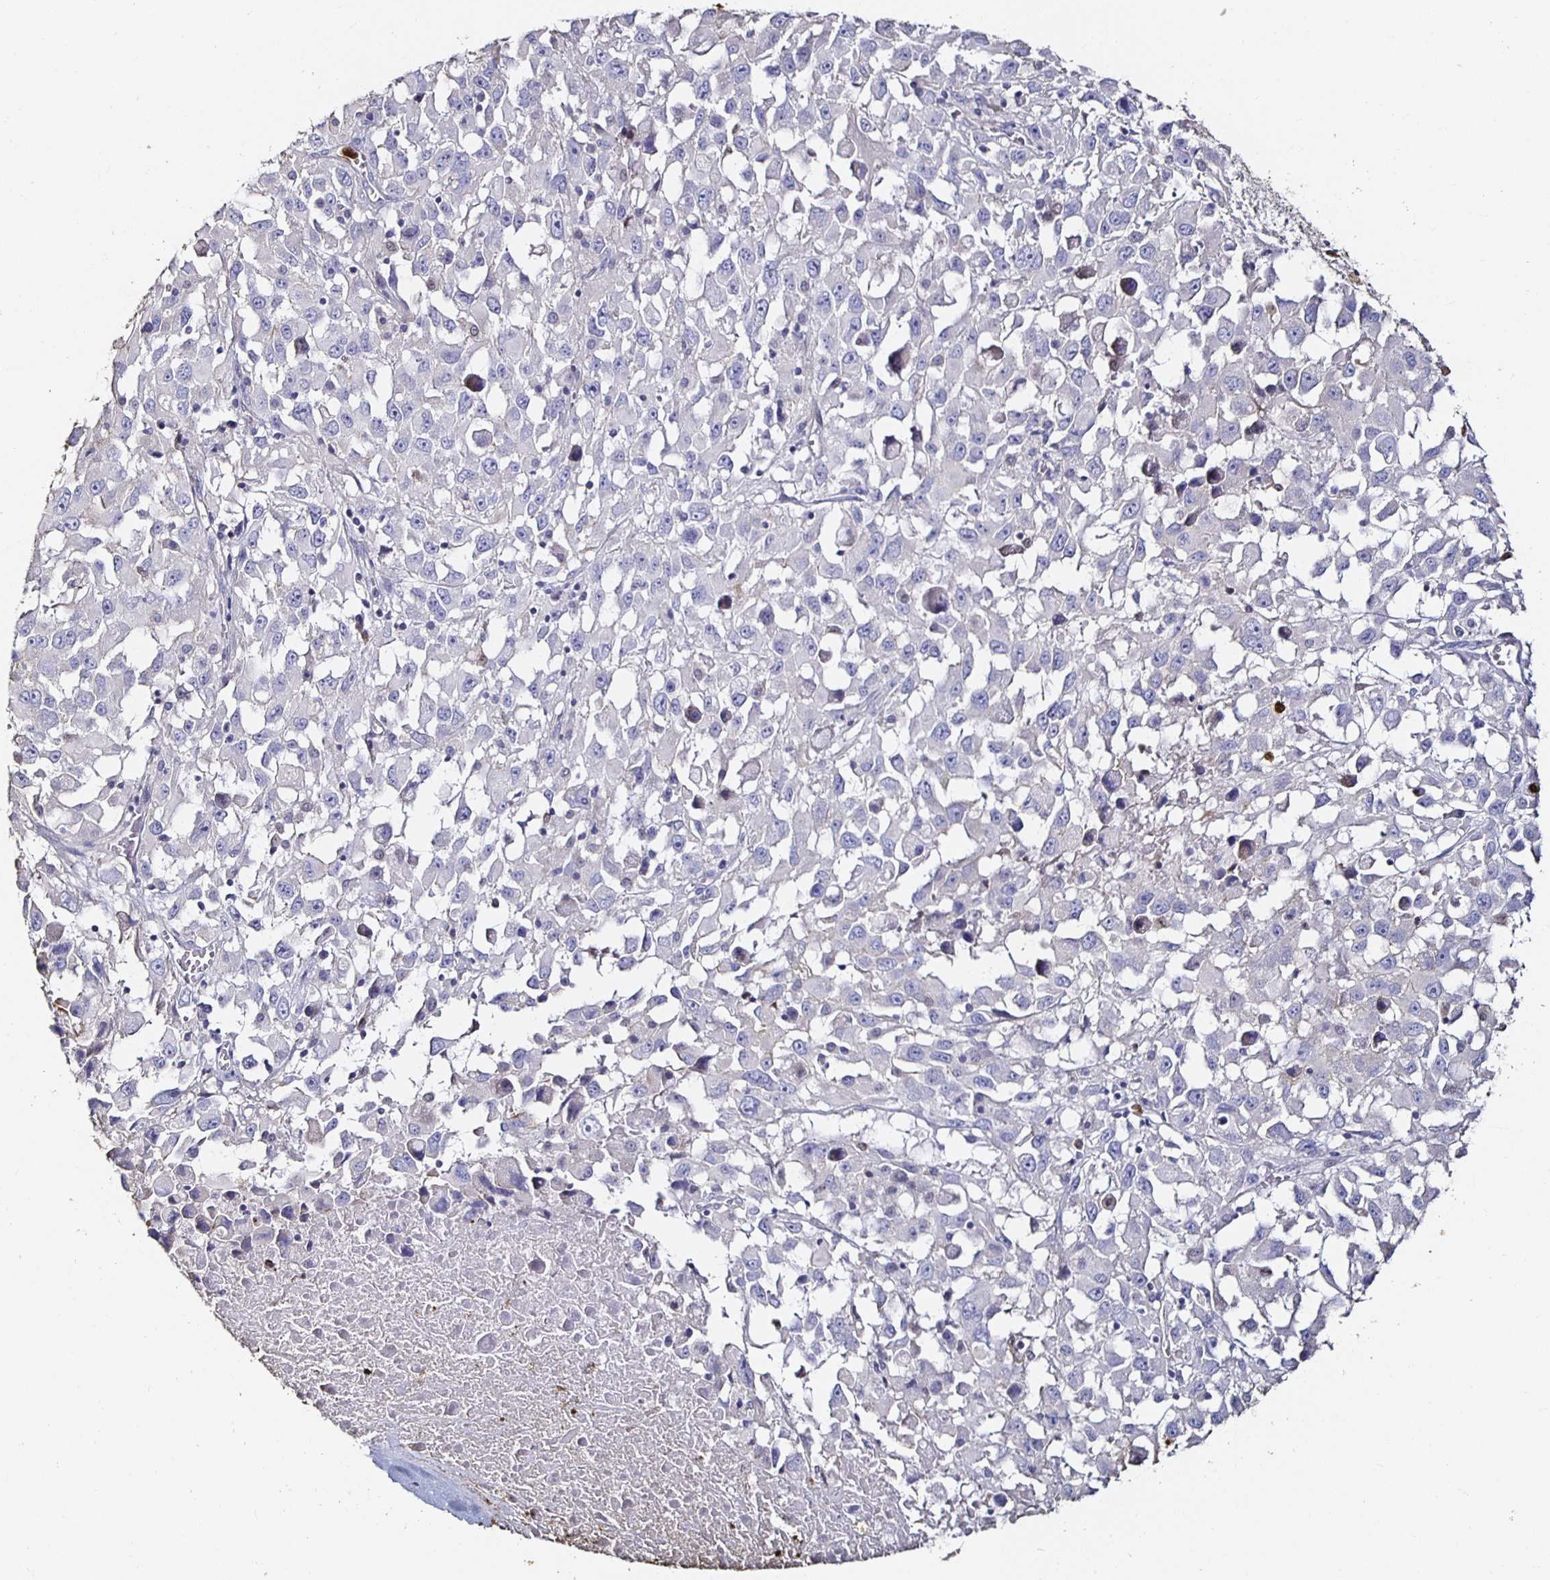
{"staining": {"intensity": "negative", "quantity": "none", "location": "none"}, "tissue": "melanoma", "cell_type": "Tumor cells", "image_type": "cancer", "snomed": [{"axis": "morphology", "description": "Malignant melanoma, Metastatic site"}, {"axis": "topography", "description": "Soft tissue"}], "caption": "This is an IHC image of malignant melanoma (metastatic site). There is no expression in tumor cells.", "gene": "TLR4", "patient": {"sex": "male", "age": 50}}